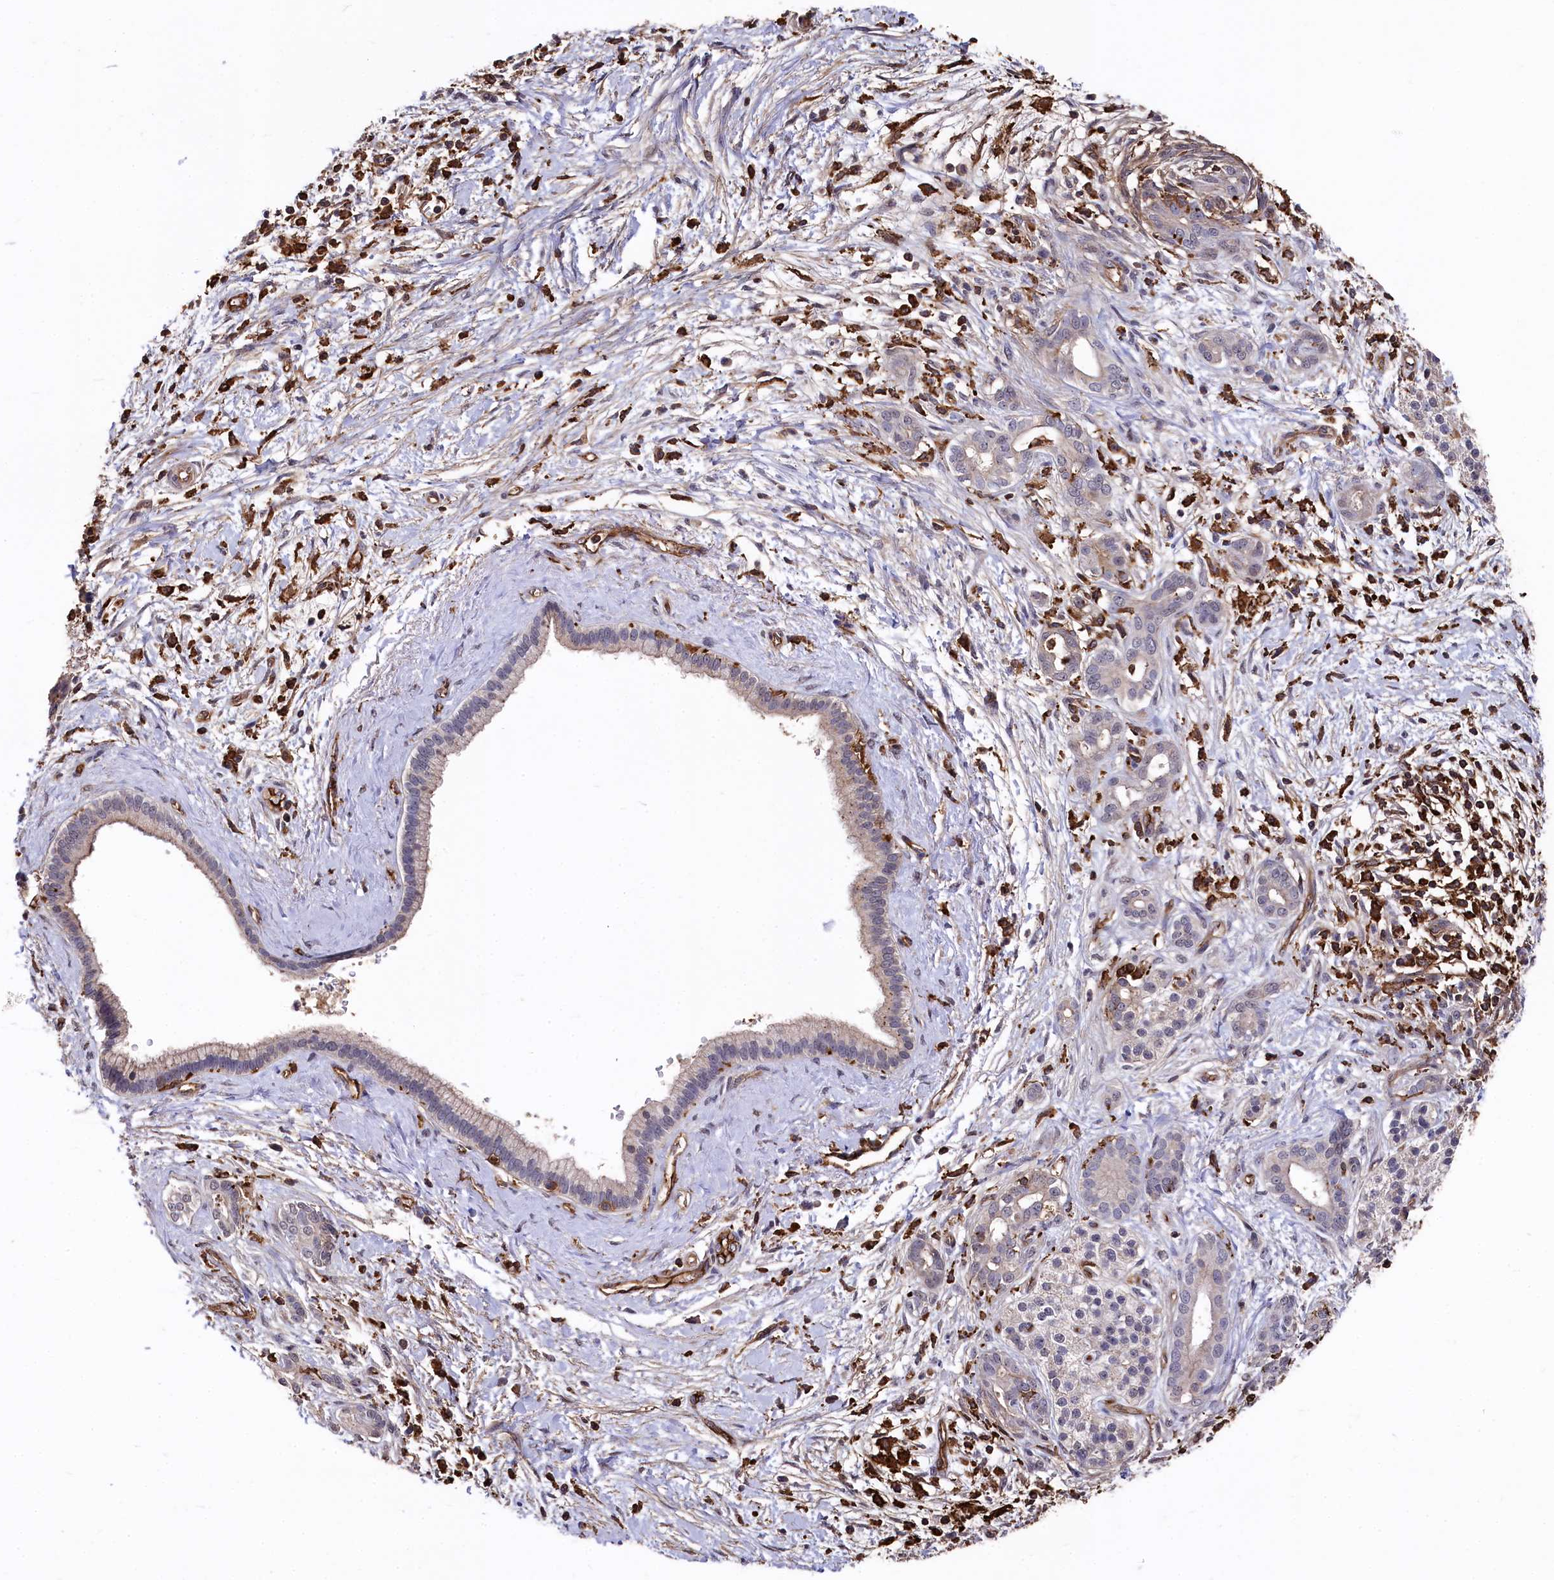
{"staining": {"intensity": "weak", "quantity": "<25%", "location": "cytoplasmic/membranous"}, "tissue": "pancreatic cancer", "cell_type": "Tumor cells", "image_type": "cancer", "snomed": [{"axis": "morphology", "description": "Adenocarcinoma, NOS"}, {"axis": "topography", "description": "Pancreas"}], "caption": "Immunohistochemistry (IHC) of pancreatic cancer reveals no staining in tumor cells.", "gene": "PLEKHO2", "patient": {"sex": "male", "age": 58}}